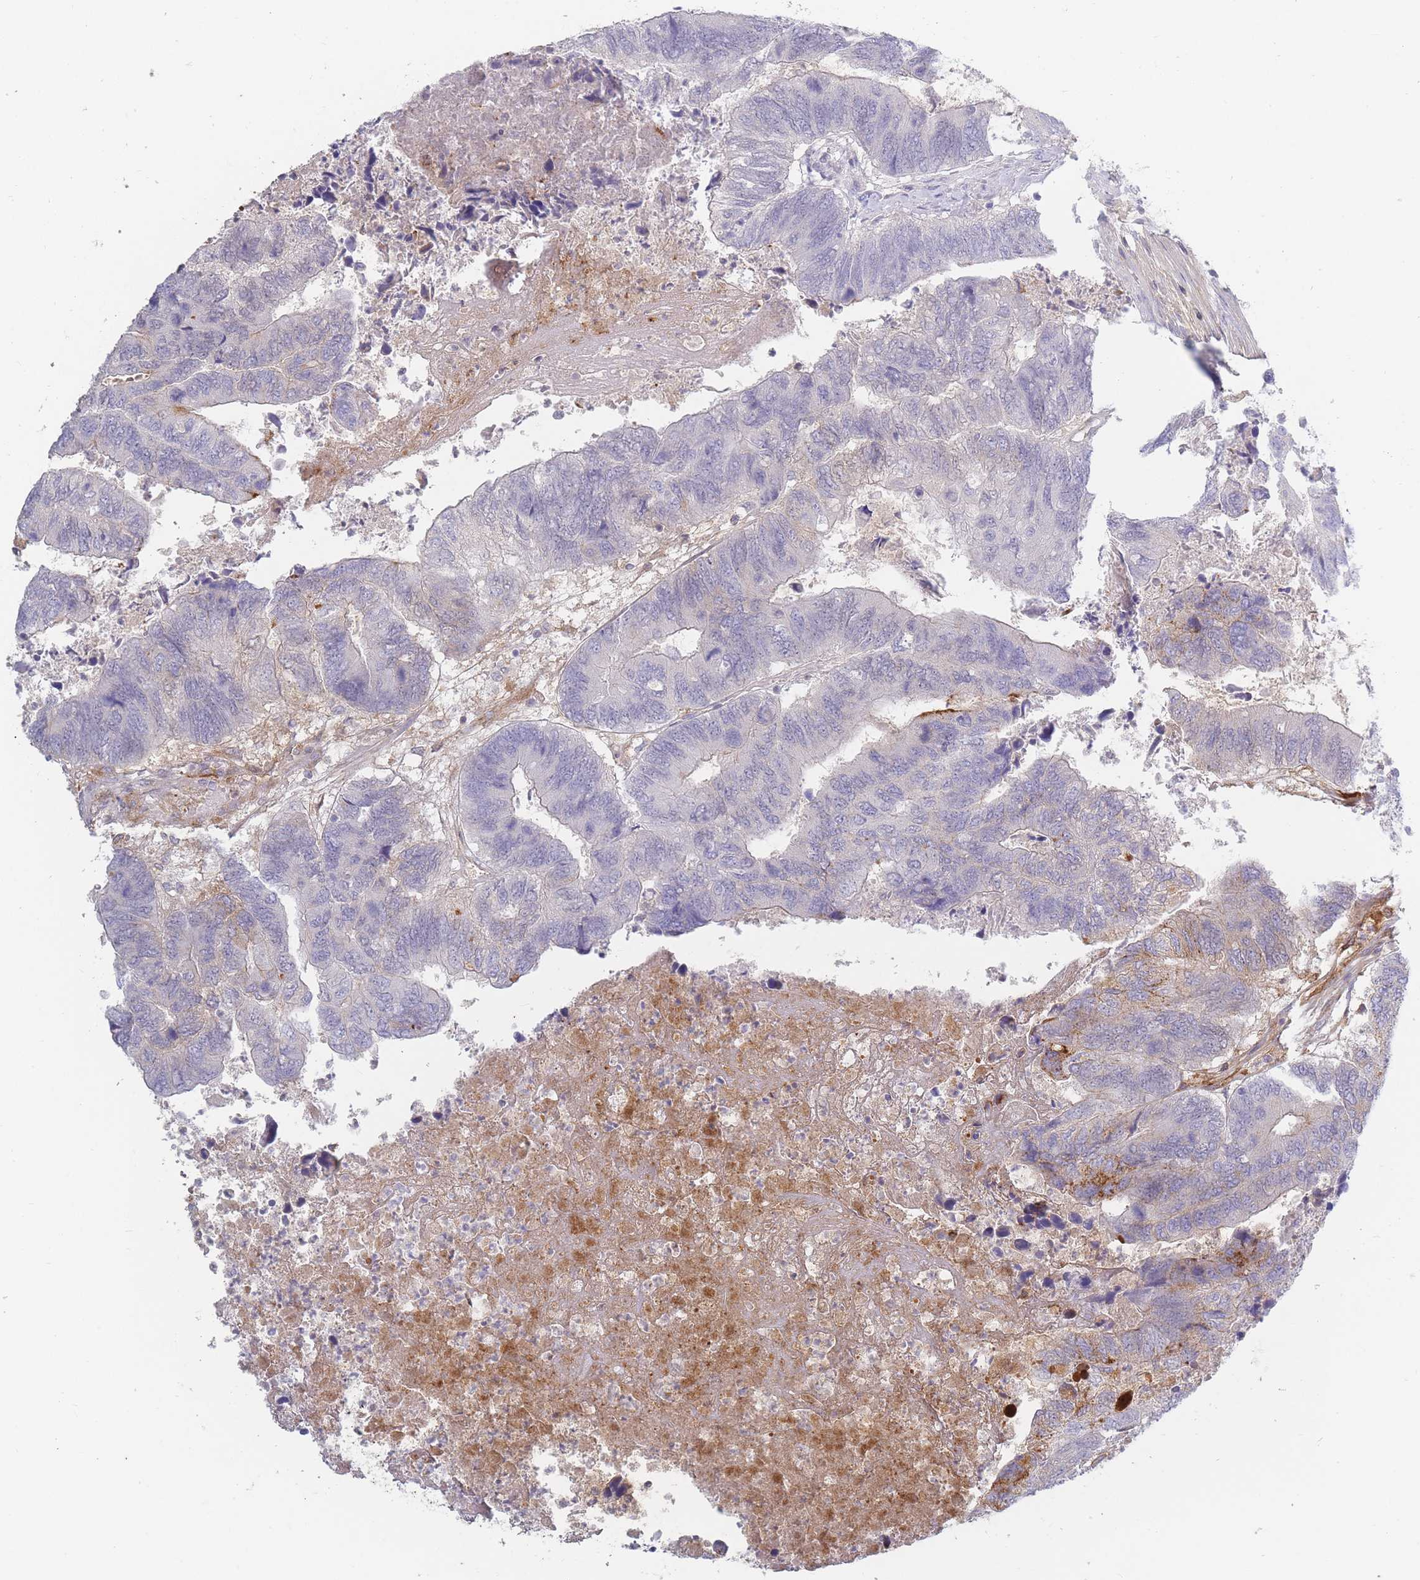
{"staining": {"intensity": "negative", "quantity": "none", "location": "none"}, "tissue": "colorectal cancer", "cell_type": "Tumor cells", "image_type": "cancer", "snomed": [{"axis": "morphology", "description": "Adenocarcinoma, NOS"}, {"axis": "topography", "description": "Colon"}], "caption": "Protein analysis of adenocarcinoma (colorectal) exhibits no significant positivity in tumor cells. (DAB (3,3'-diaminobenzidine) immunohistochemistry visualized using brightfield microscopy, high magnification).", "gene": "PRG4", "patient": {"sex": "female", "age": 67}}